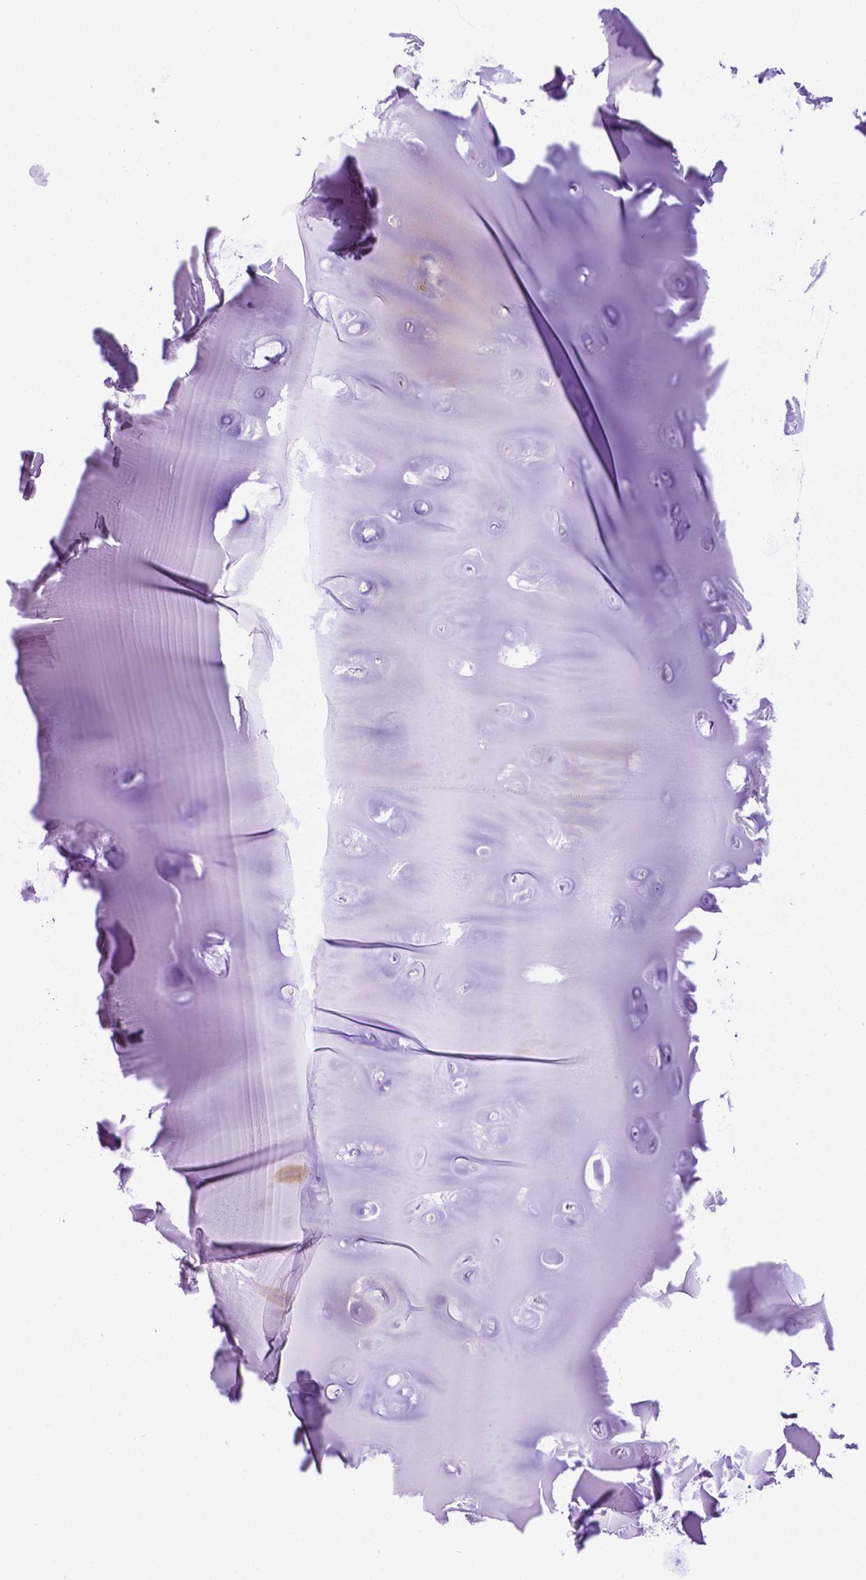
{"staining": {"intensity": "negative", "quantity": "none", "location": "none"}, "tissue": "soft tissue", "cell_type": "Chondrocytes", "image_type": "normal", "snomed": [{"axis": "morphology", "description": "Normal tissue, NOS"}, {"axis": "morphology", "description": "Squamous cell carcinoma, NOS"}, {"axis": "topography", "description": "Cartilage tissue"}, {"axis": "topography", "description": "Head-Neck"}], "caption": "Soft tissue was stained to show a protein in brown. There is no significant staining in chondrocytes. (IHC, brightfield microscopy, high magnification).", "gene": "SATB2", "patient": {"sex": "male", "age": 57}}